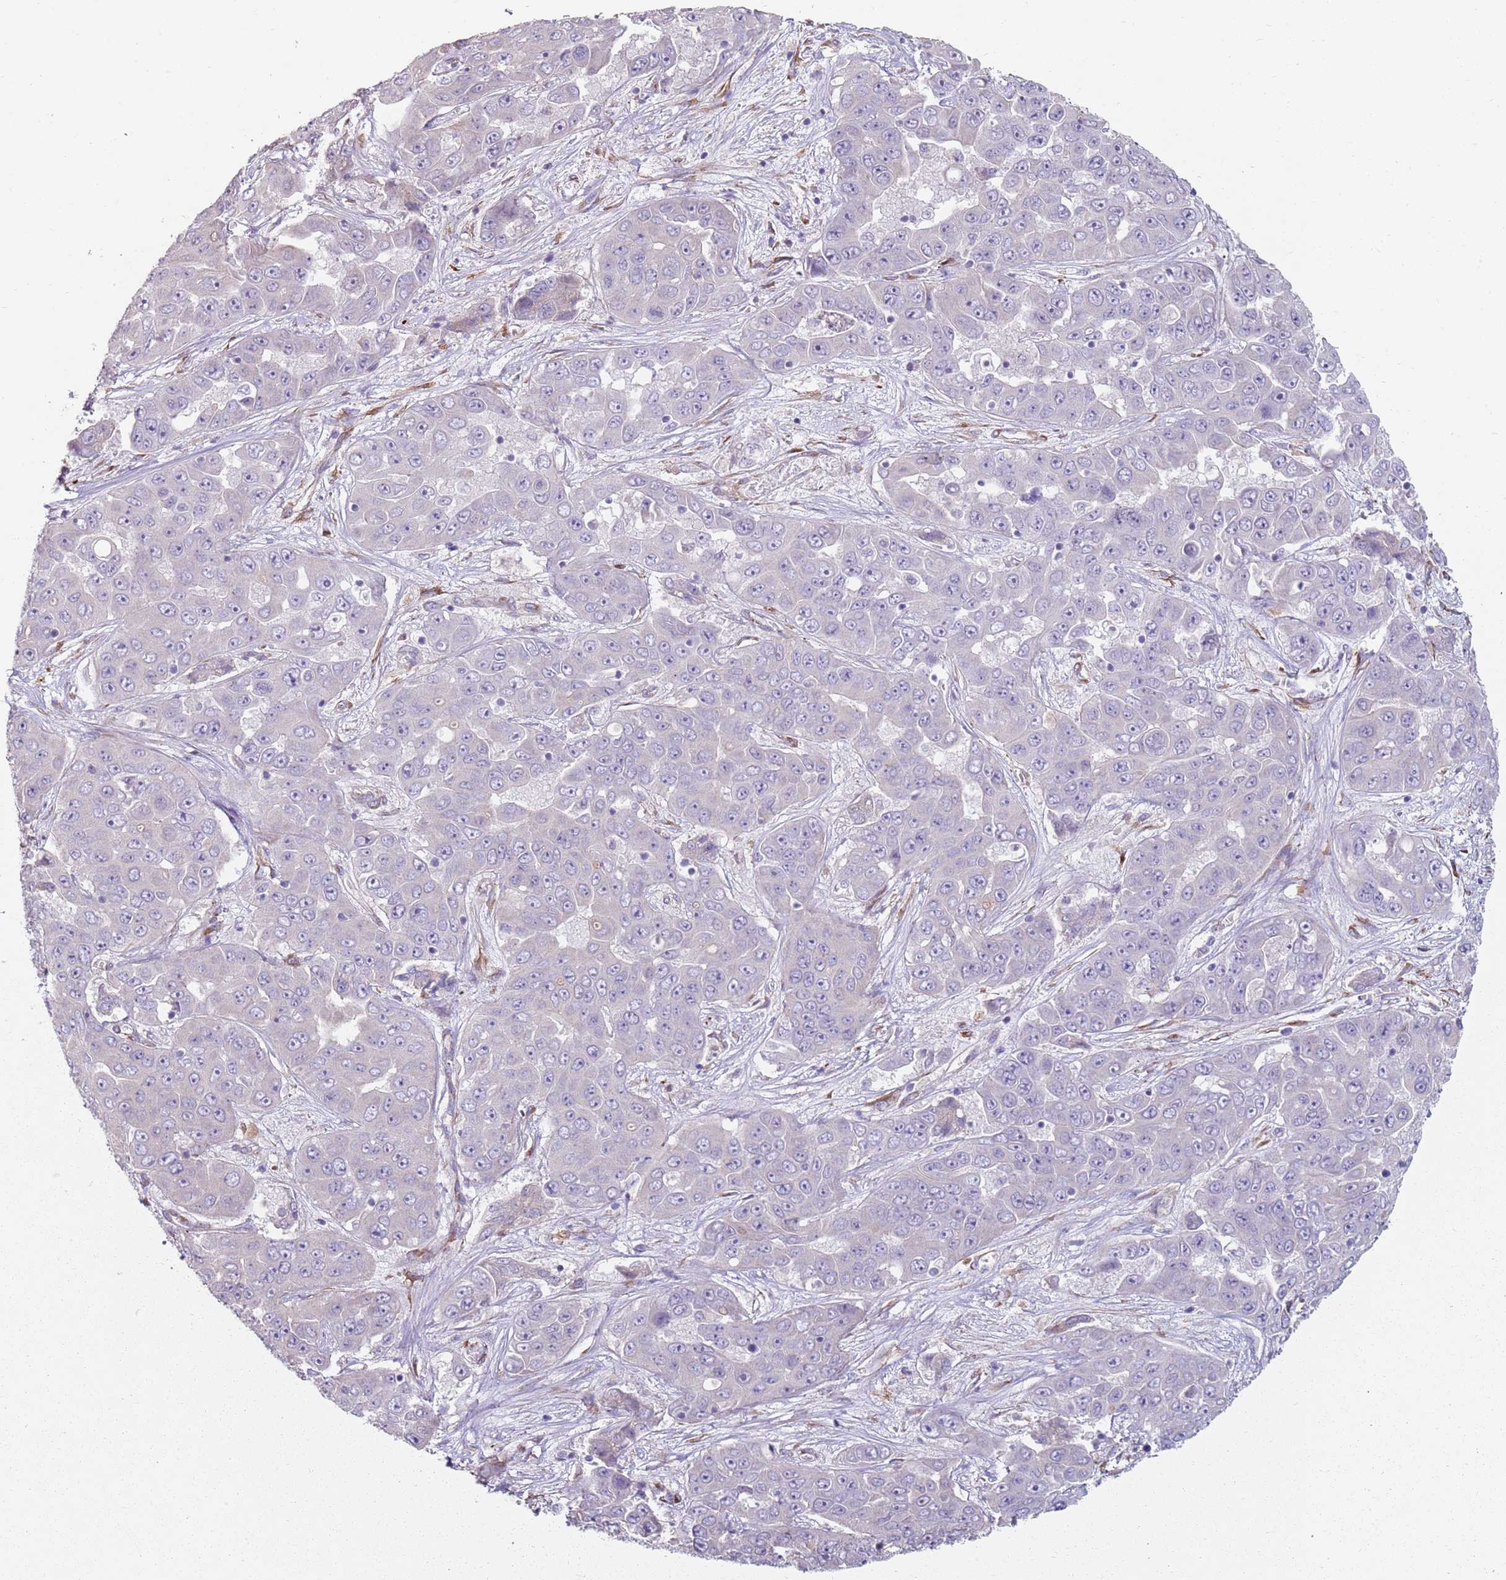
{"staining": {"intensity": "negative", "quantity": "none", "location": "none"}, "tissue": "liver cancer", "cell_type": "Tumor cells", "image_type": "cancer", "snomed": [{"axis": "morphology", "description": "Cholangiocarcinoma"}, {"axis": "topography", "description": "Liver"}], "caption": "IHC image of liver cholangiocarcinoma stained for a protein (brown), which reveals no staining in tumor cells. Brightfield microscopy of IHC stained with DAB (3,3'-diaminobenzidine) (brown) and hematoxylin (blue), captured at high magnification.", "gene": "PHLPP2", "patient": {"sex": "female", "age": 52}}